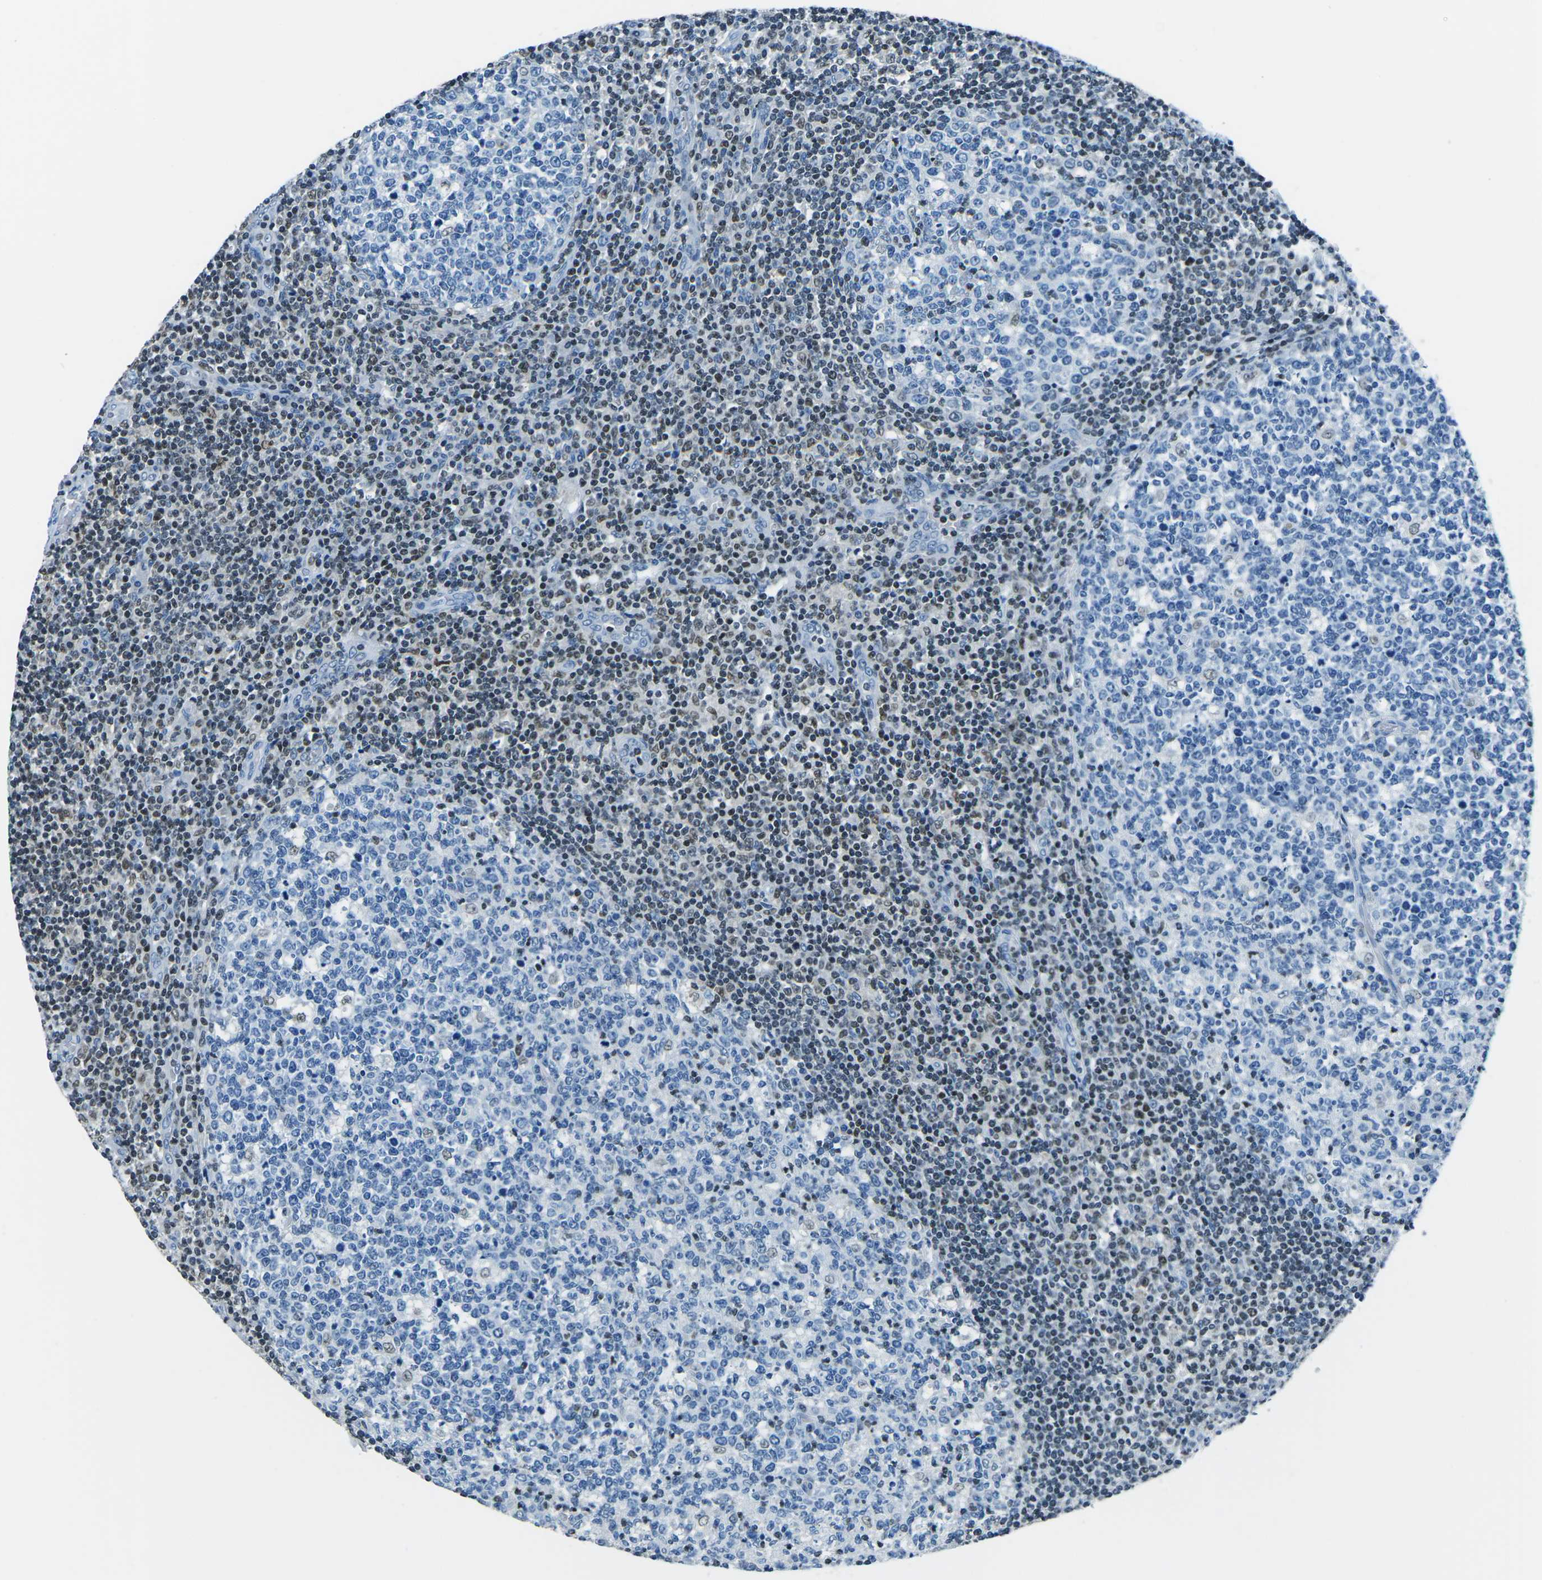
{"staining": {"intensity": "moderate", "quantity": "<25%", "location": "nuclear"}, "tissue": "tonsil", "cell_type": "Germinal center cells", "image_type": "normal", "snomed": [{"axis": "morphology", "description": "Normal tissue, NOS"}, {"axis": "topography", "description": "Tonsil"}], "caption": "A micrograph of tonsil stained for a protein displays moderate nuclear brown staining in germinal center cells.", "gene": "CELF2", "patient": {"sex": "female", "age": 19}}